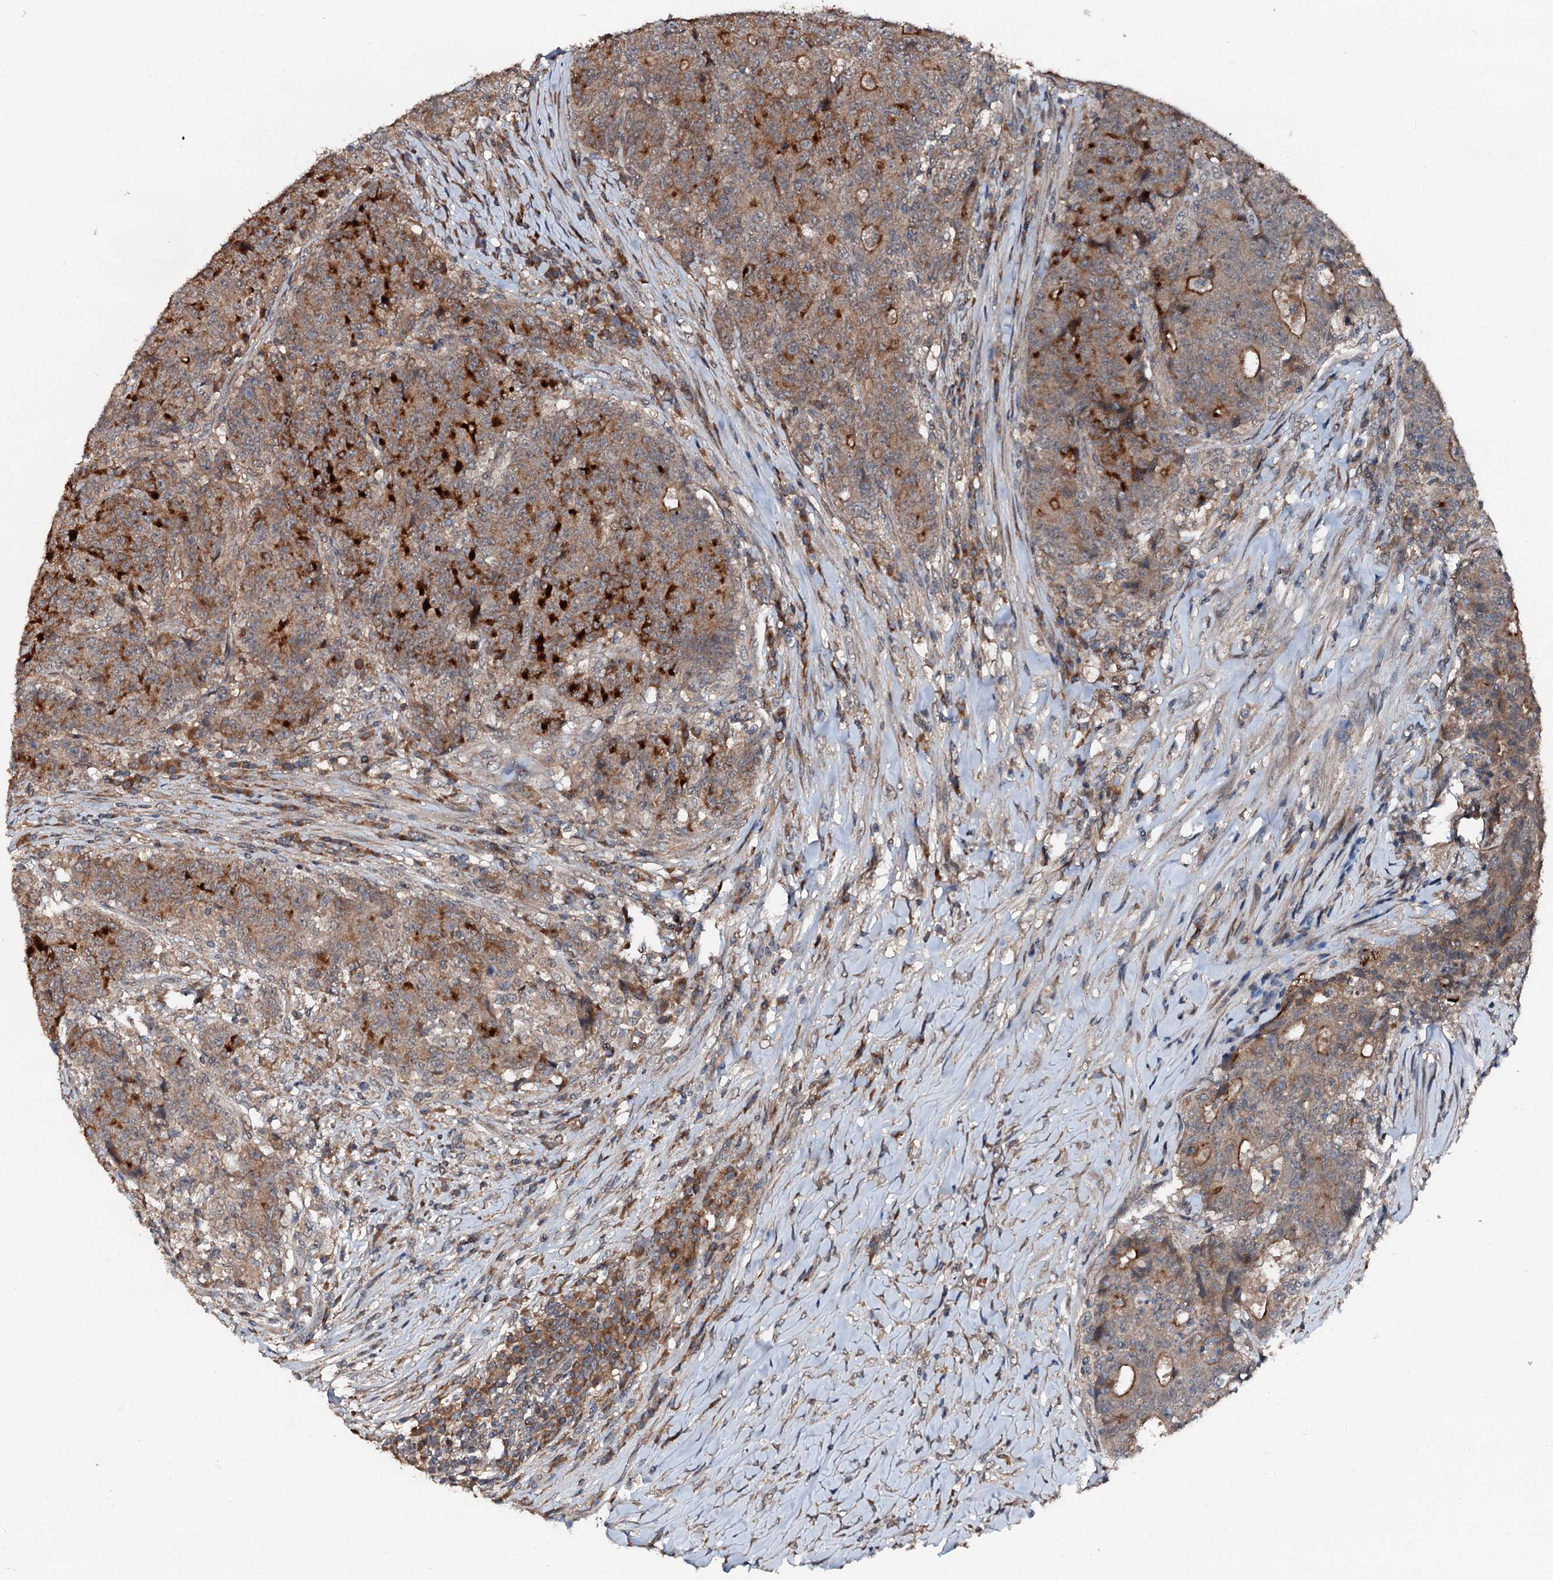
{"staining": {"intensity": "moderate", "quantity": ">75%", "location": "cytoplasmic/membranous"}, "tissue": "colorectal cancer", "cell_type": "Tumor cells", "image_type": "cancer", "snomed": [{"axis": "morphology", "description": "Adenocarcinoma, NOS"}, {"axis": "topography", "description": "Colon"}], "caption": "IHC photomicrograph of human colorectal cancer stained for a protein (brown), which exhibits medium levels of moderate cytoplasmic/membranous expression in about >75% of tumor cells.", "gene": "FLYWCH1", "patient": {"sex": "female", "age": 75}}